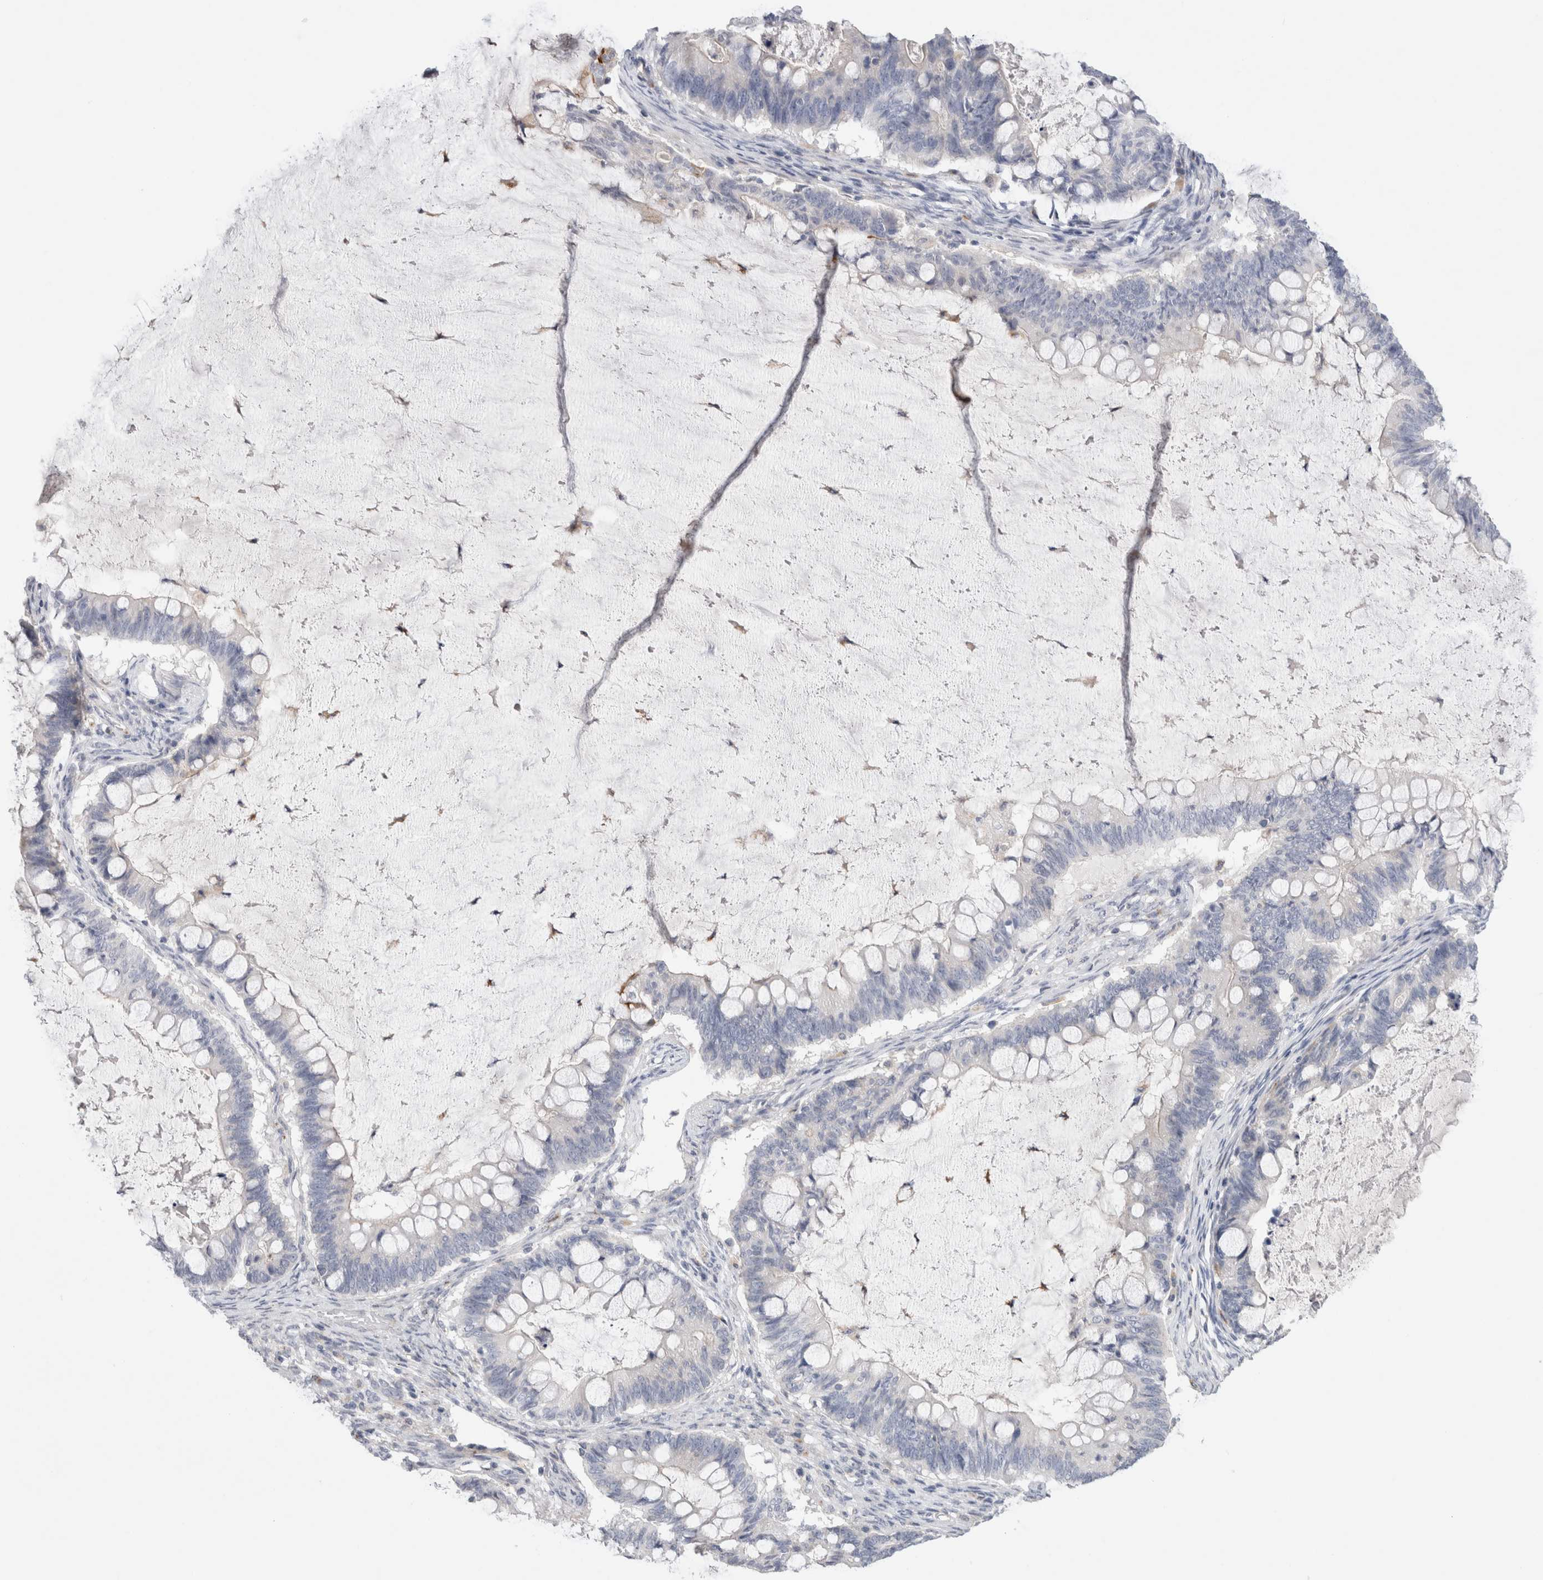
{"staining": {"intensity": "negative", "quantity": "none", "location": "none"}, "tissue": "ovarian cancer", "cell_type": "Tumor cells", "image_type": "cancer", "snomed": [{"axis": "morphology", "description": "Cystadenocarcinoma, mucinous, NOS"}, {"axis": "topography", "description": "Ovary"}], "caption": "The immunohistochemistry (IHC) photomicrograph has no significant positivity in tumor cells of ovarian cancer (mucinous cystadenocarcinoma) tissue.", "gene": "GAA", "patient": {"sex": "female", "age": 61}}